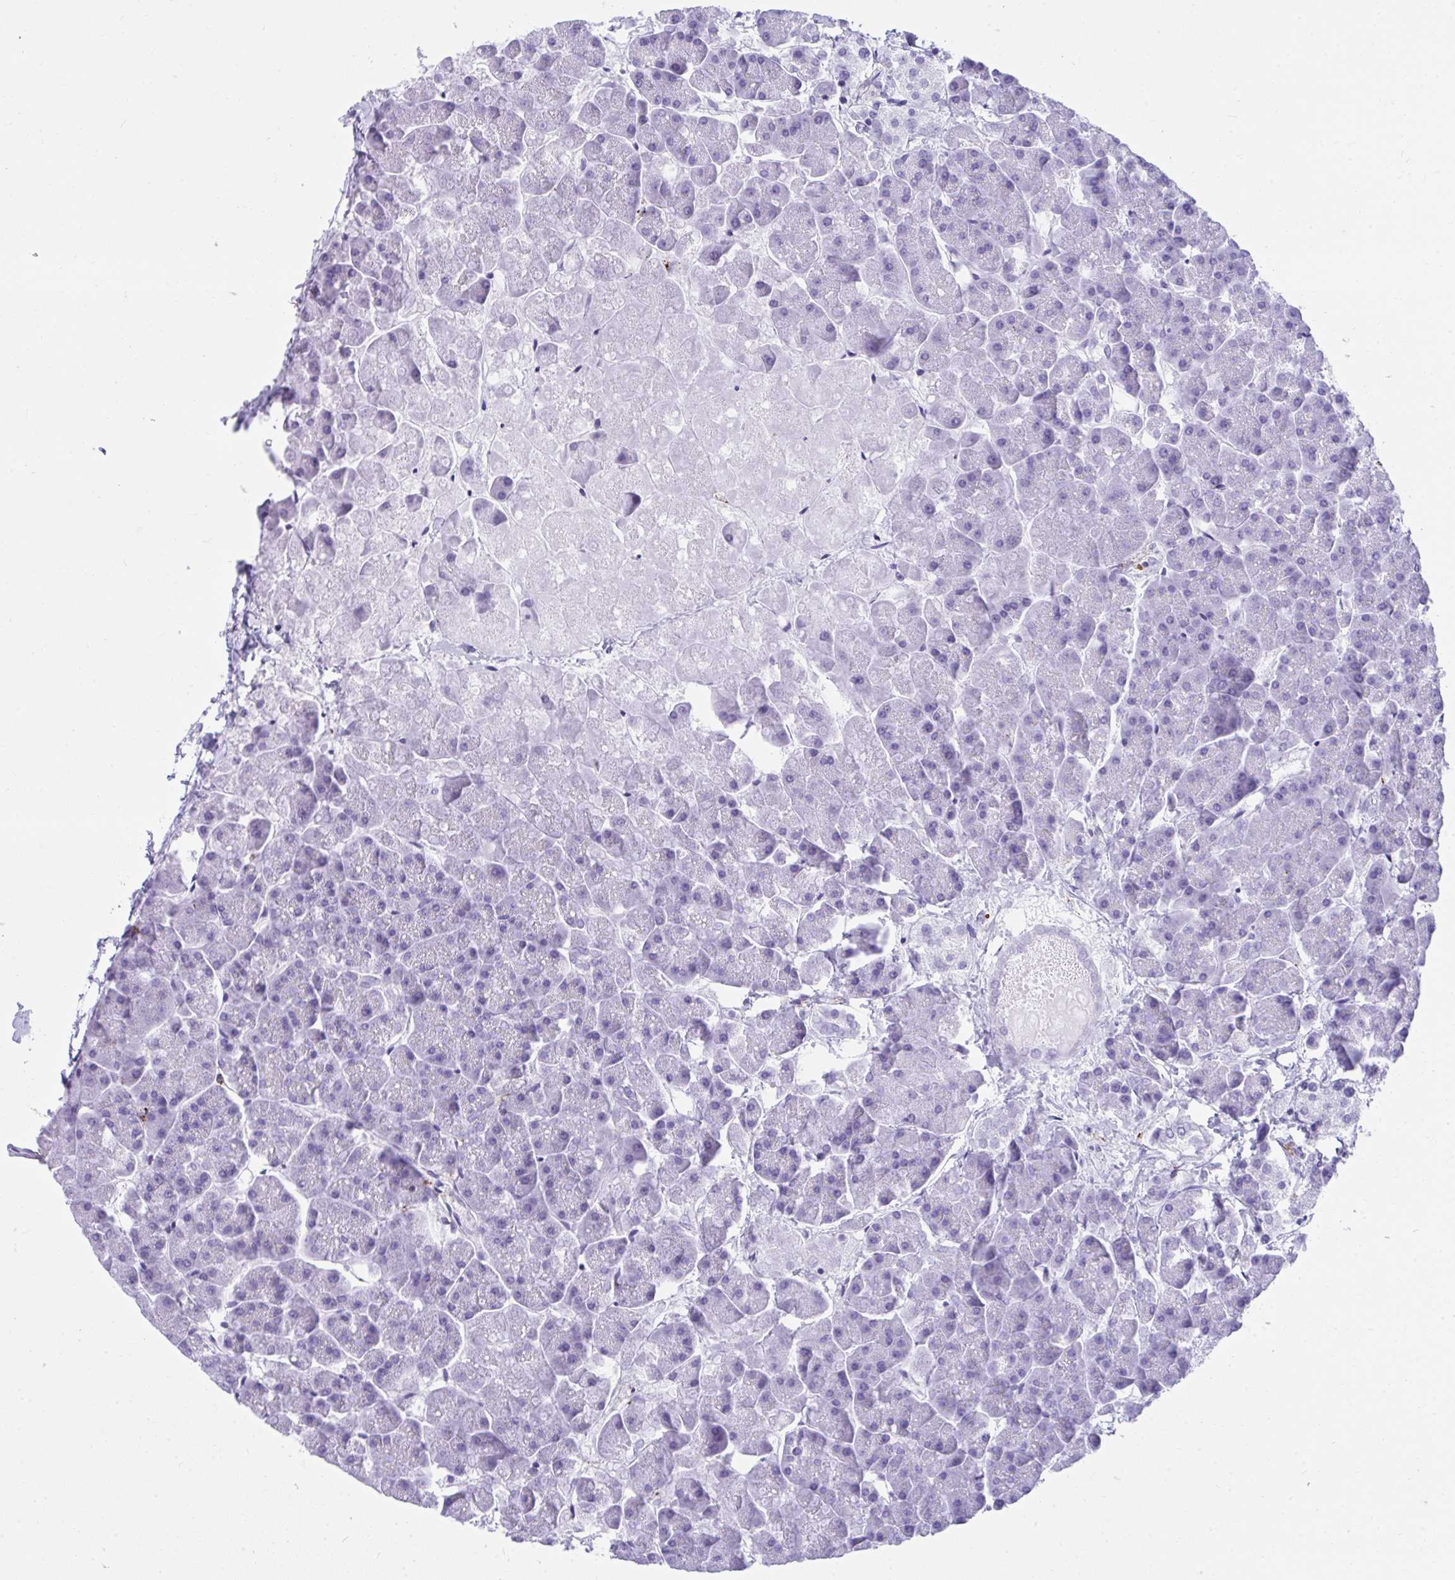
{"staining": {"intensity": "negative", "quantity": "none", "location": "none"}, "tissue": "pancreas", "cell_type": "Exocrine glandular cells", "image_type": "normal", "snomed": [{"axis": "morphology", "description": "Normal tissue, NOS"}, {"axis": "topography", "description": "Pancreas"}, {"axis": "topography", "description": "Peripheral nerve tissue"}], "caption": "A histopathology image of pancreas stained for a protein demonstrates no brown staining in exocrine glandular cells. The staining was performed using DAB (3,3'-diaminobenzidine) to visualize the protein expression in brown, while the nuclei were stained in blue with hematoxylin (Magnification: 20x).", "gene": "SPN", "patient": {"sex": "male", "age": 54}}